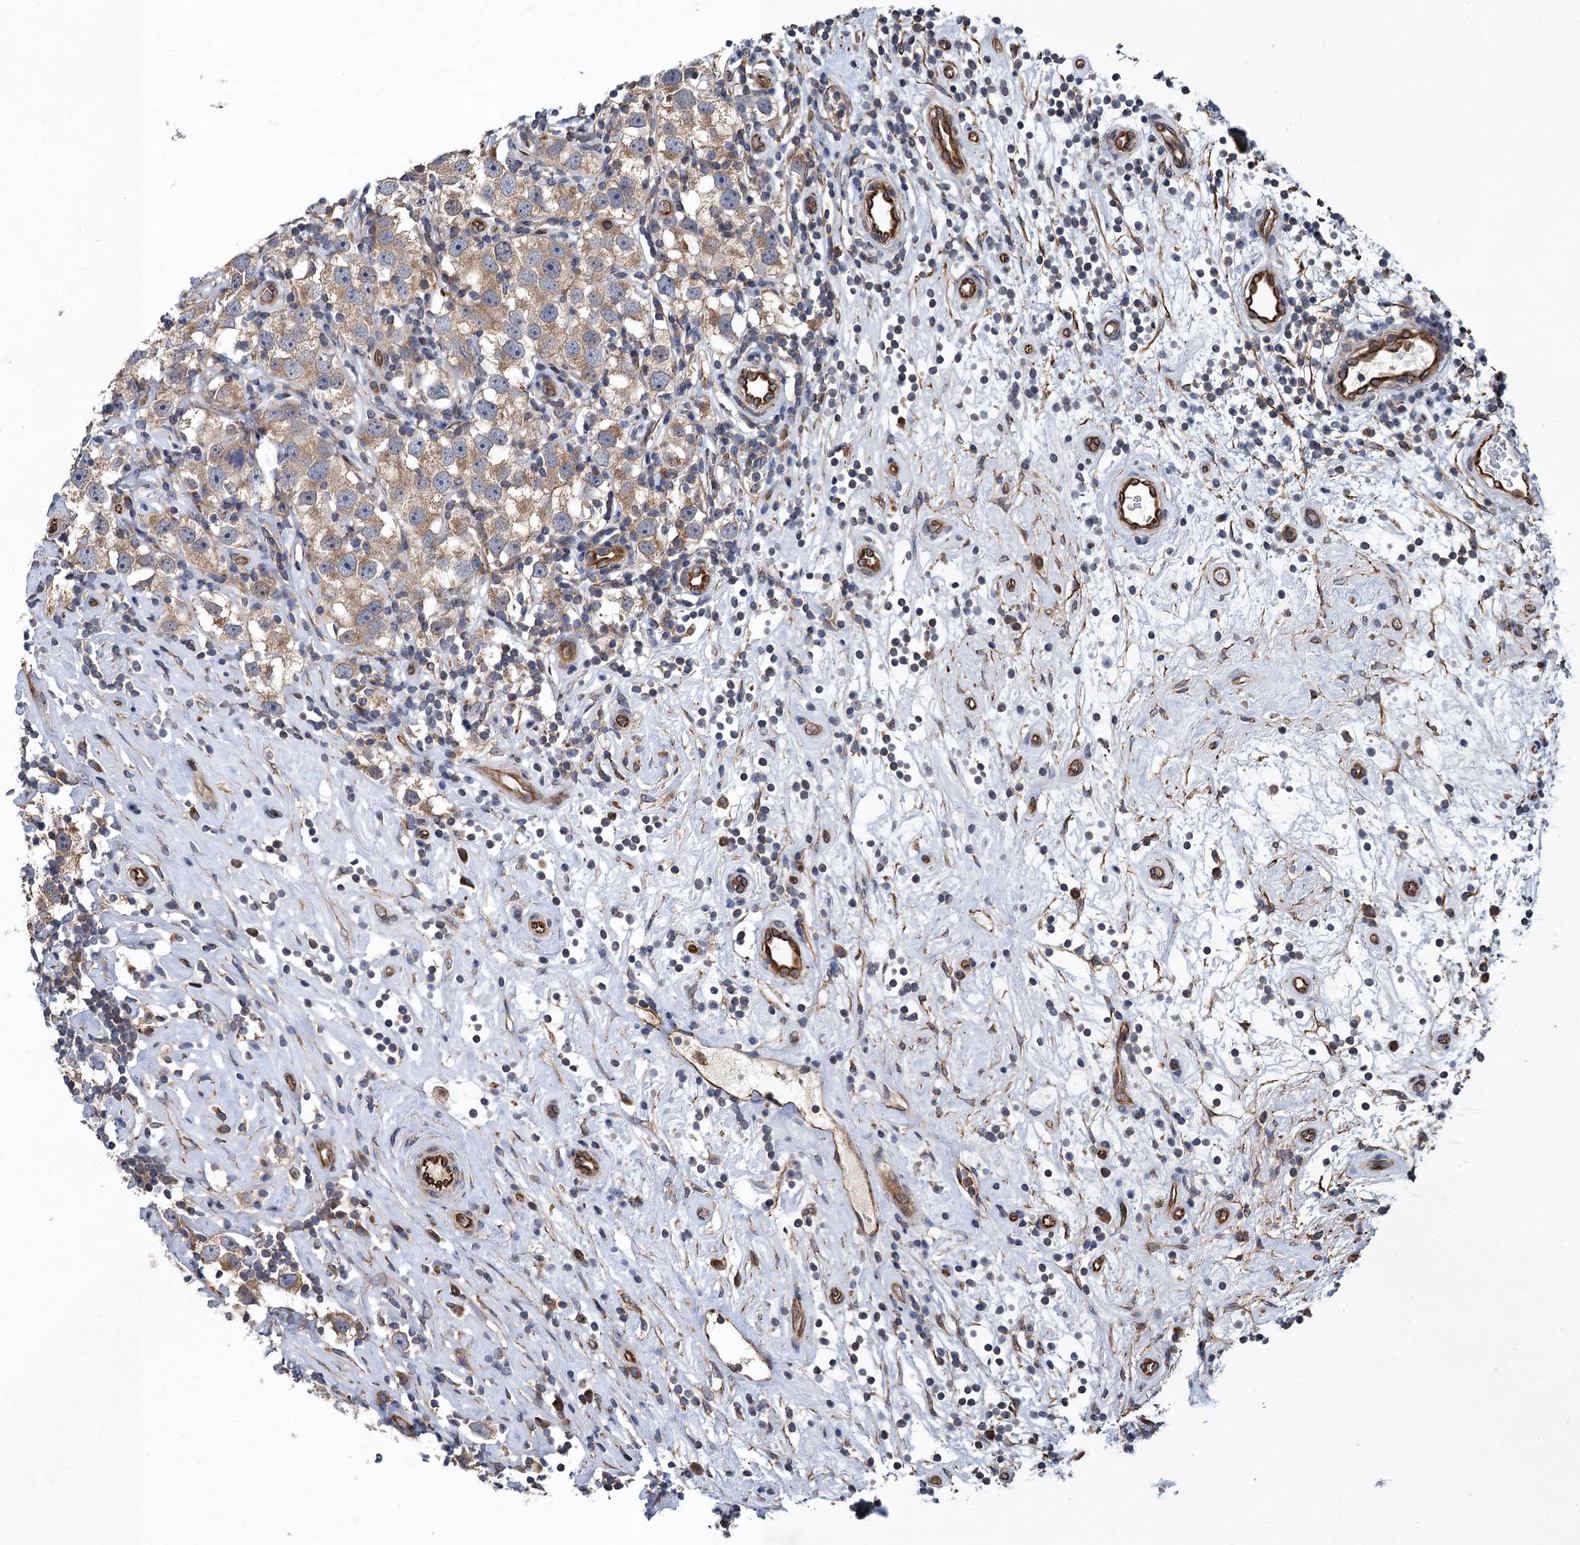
{"staining": {"intensity": "moderate", "quantity": ">75%", "location": "cytoplasmic/membranous"}, "tissue": "testis cancer", "cell_type": "Tumor cells", "image_type": "cancer", "snomed": [{"axis": "morphology", "description": "Seminoma, NOS"}, {"axis": "topography", "description": "Testis"}], "caption": "Immunohistochemical staining of human testis cancer (seminoma) demonstrates medium levels of moderate cytoplasmic/membranous protein expression in about >75% of tumor cells. (DAB IHC with brightfield microscopy, high magnification).", "gene": "PJA2", "patient": {"sex": "male", "age": 49}}